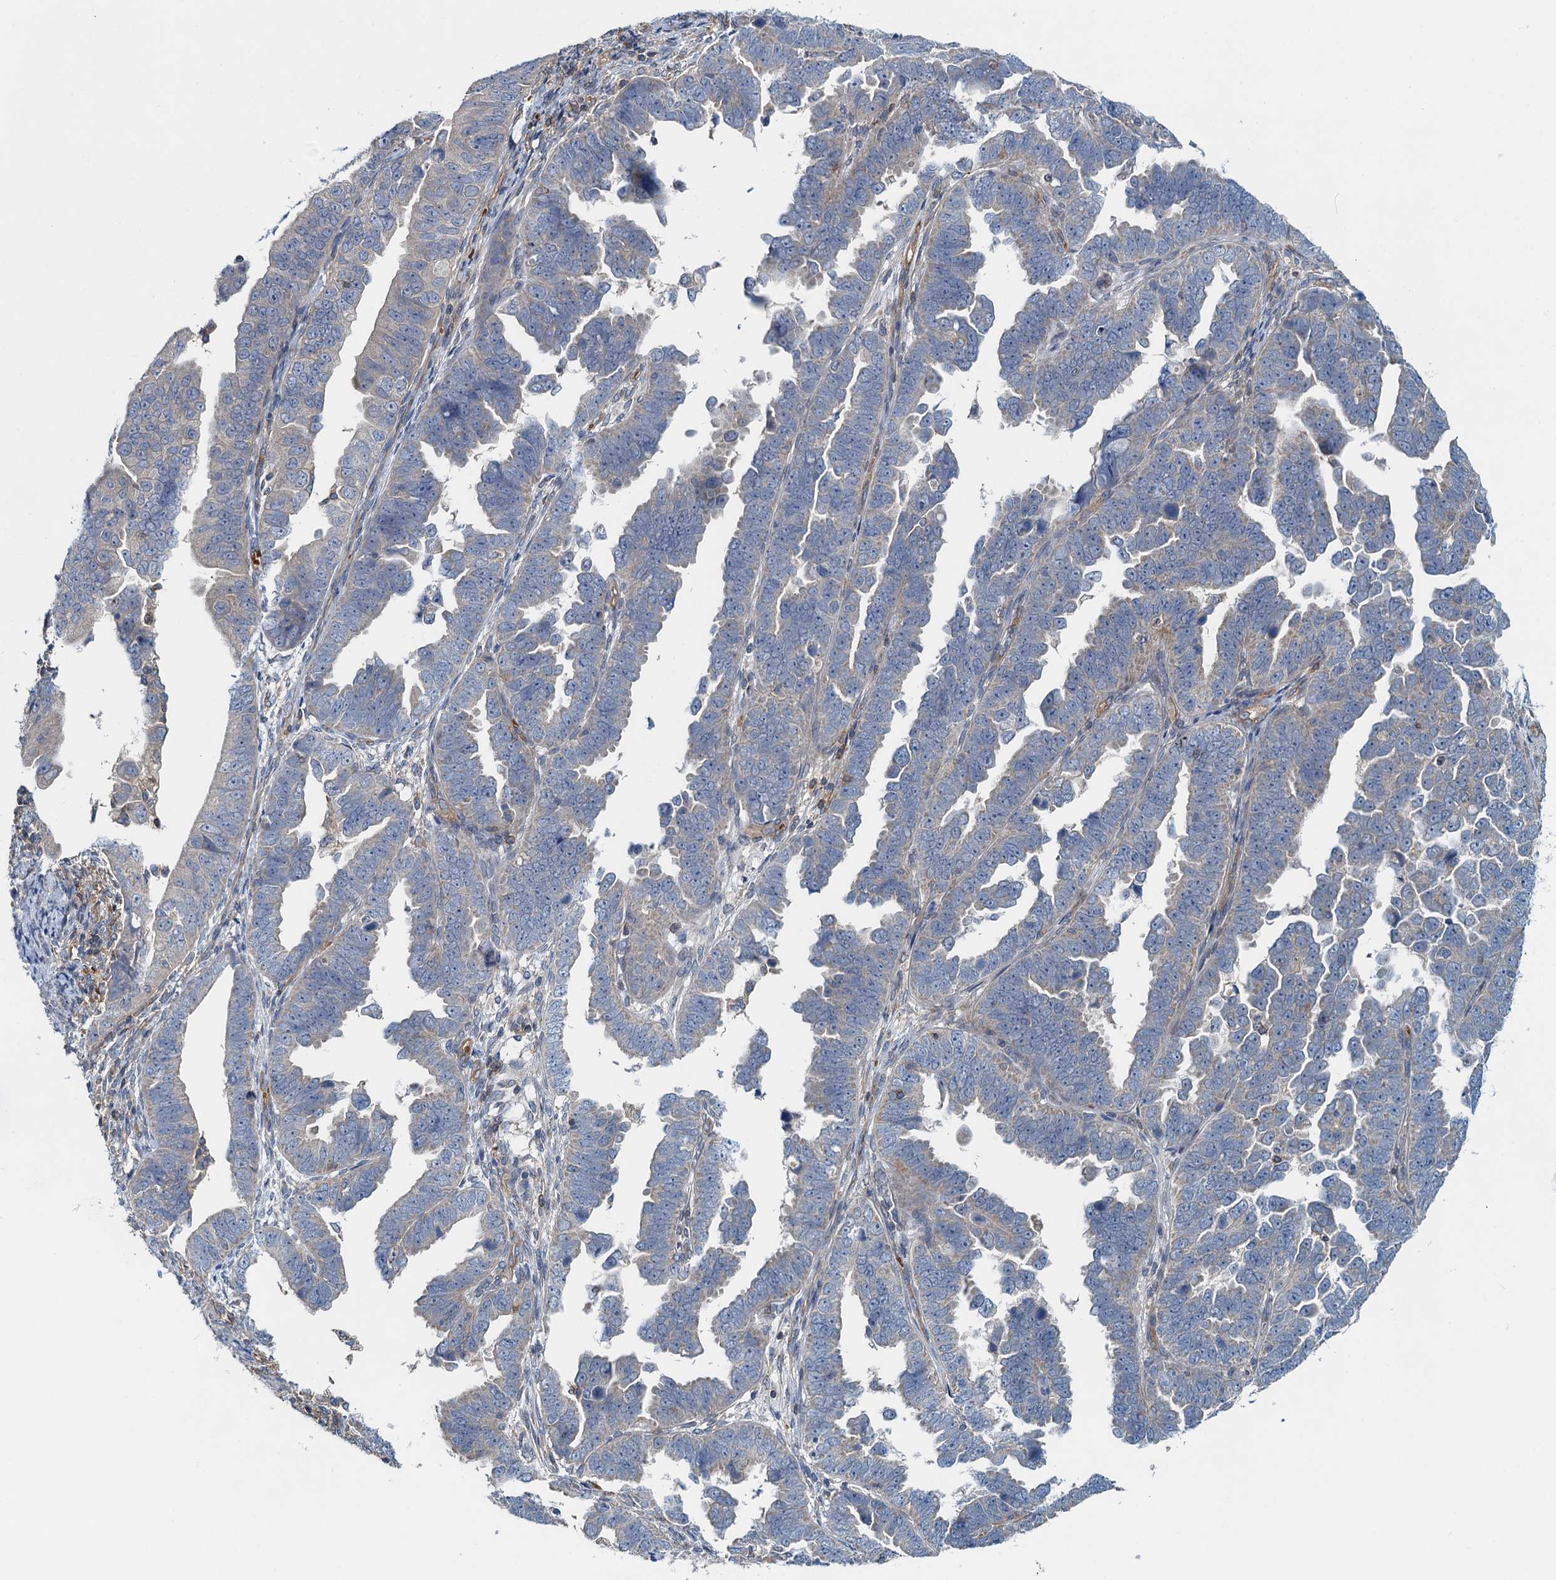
{"staining": {"intensity": "negative", "quantity": "none", "location": "none"}, "tissue": "endometrial cancer", "cell_type": "Tumor cells", "image_type": "cancer", "snomed": [{"axis": "morphology", "description": "Adenocarcinoma, NOS"}, {"axis": "topography", "description": "Endometrium"}], "caption": "A high-resolution histopathology image shows immunohistochemistry (IHC) staining of endometrial adenocarcinoma, which demonstrates no significant staining in tumor cells.", "gene": "ROGDI", "patient": {"sex": "female", "age": 75}}